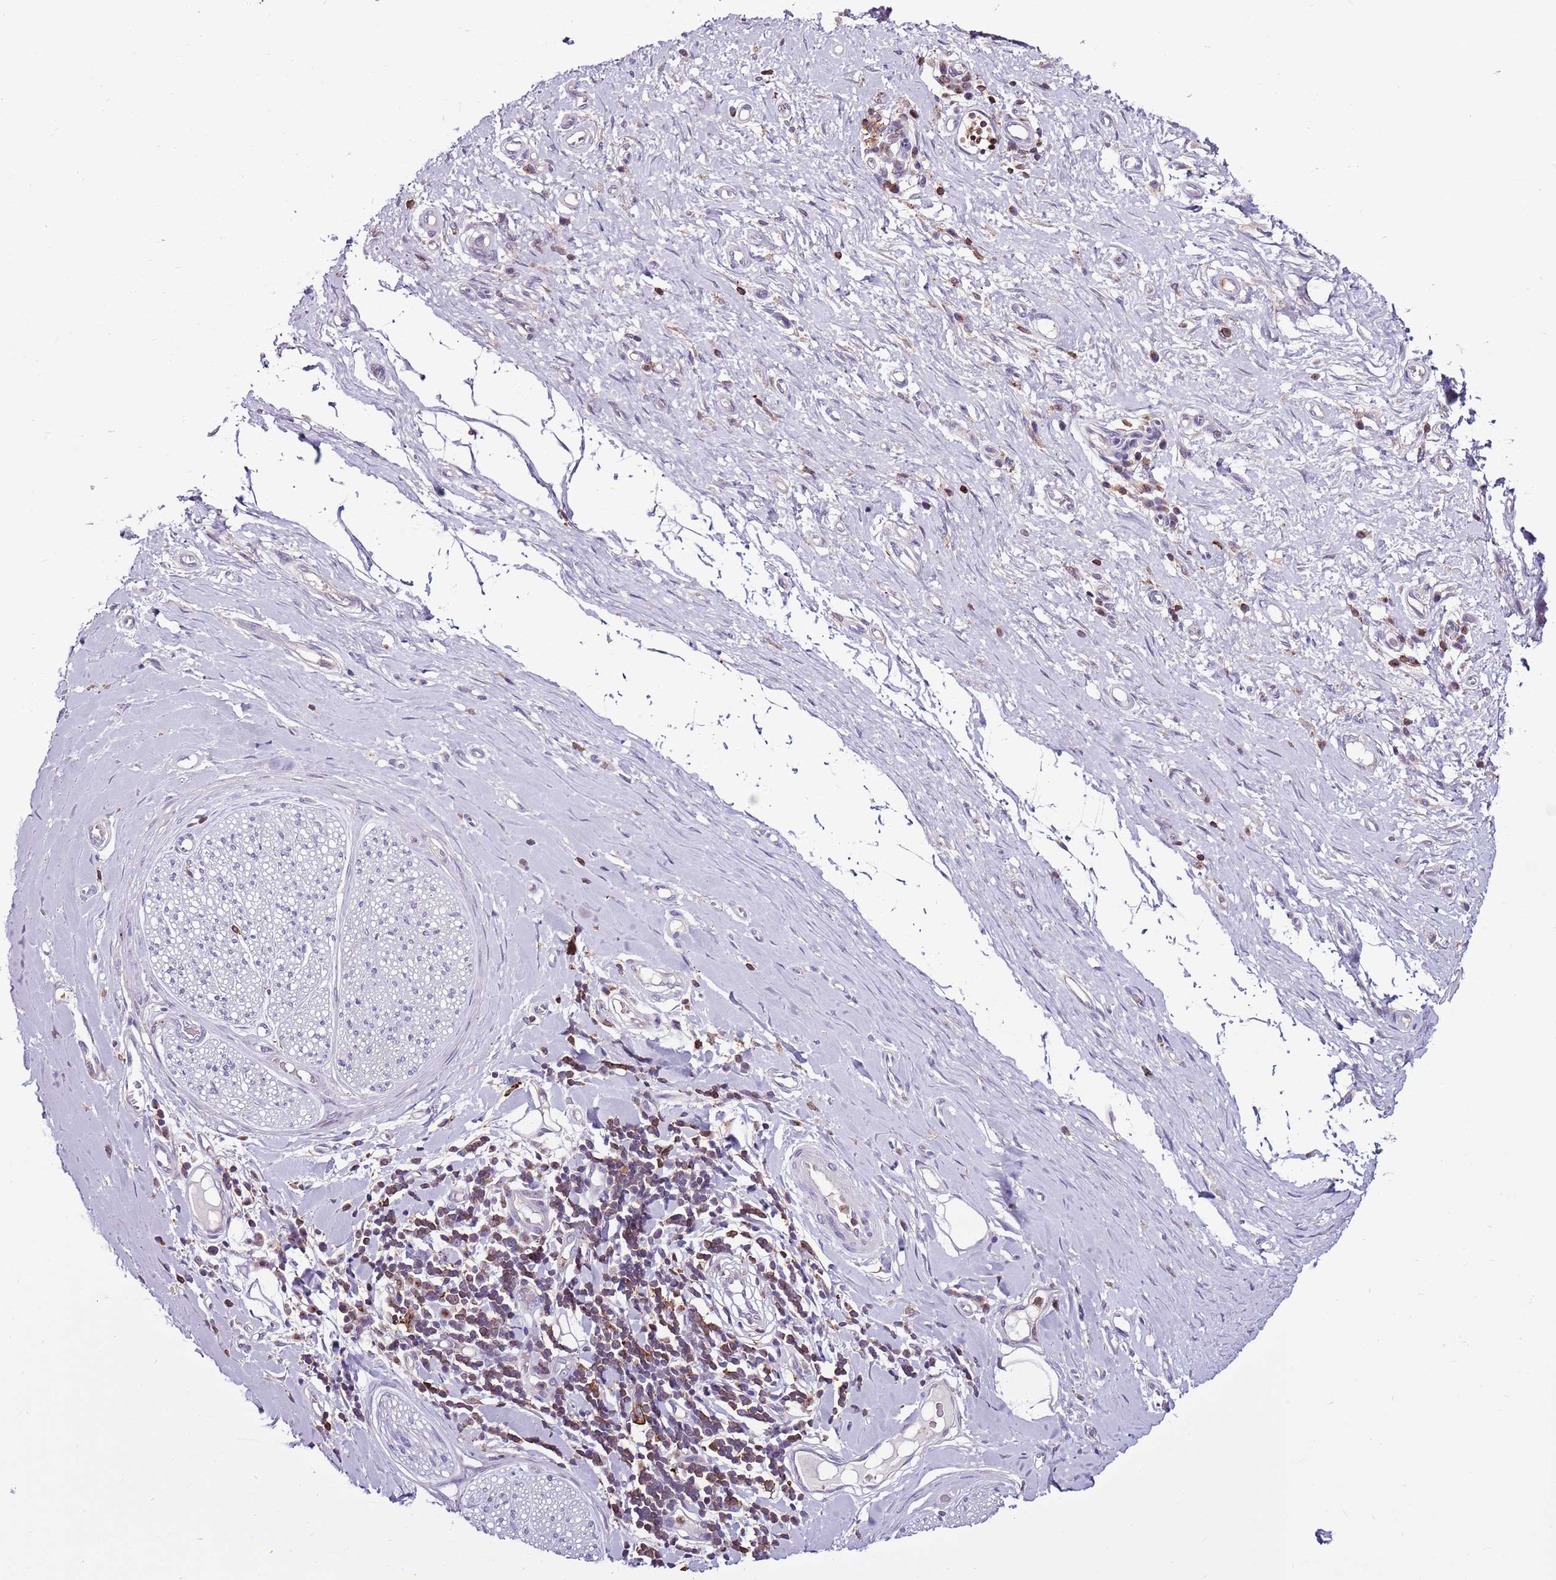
{"staining": {"intensity": "negative", "quantity": "none", "location": "none"}, "tissue": "adipose tissue", "cell_type": "Adipocytes", "image_type": "normal", "snomed": [{"axis": "morphology", "description": "Normal tissue, NOS"}, {"axis": "morphology", "description": "Adenocarcinoma, NOS"}, {"axis": "topography", "description": "Esophagus"}, {"axis": "topography", "description": "Stomach, upper"}, {"axis": "topography", "description": "Peripheral nerve tissue"}], "caption": "Photomicrograph shows no significant protein expression in adipocytes of normal adipose tissue.", "gene": "ZSWIM1", "patient": {"sex": "male", "age": 62}}